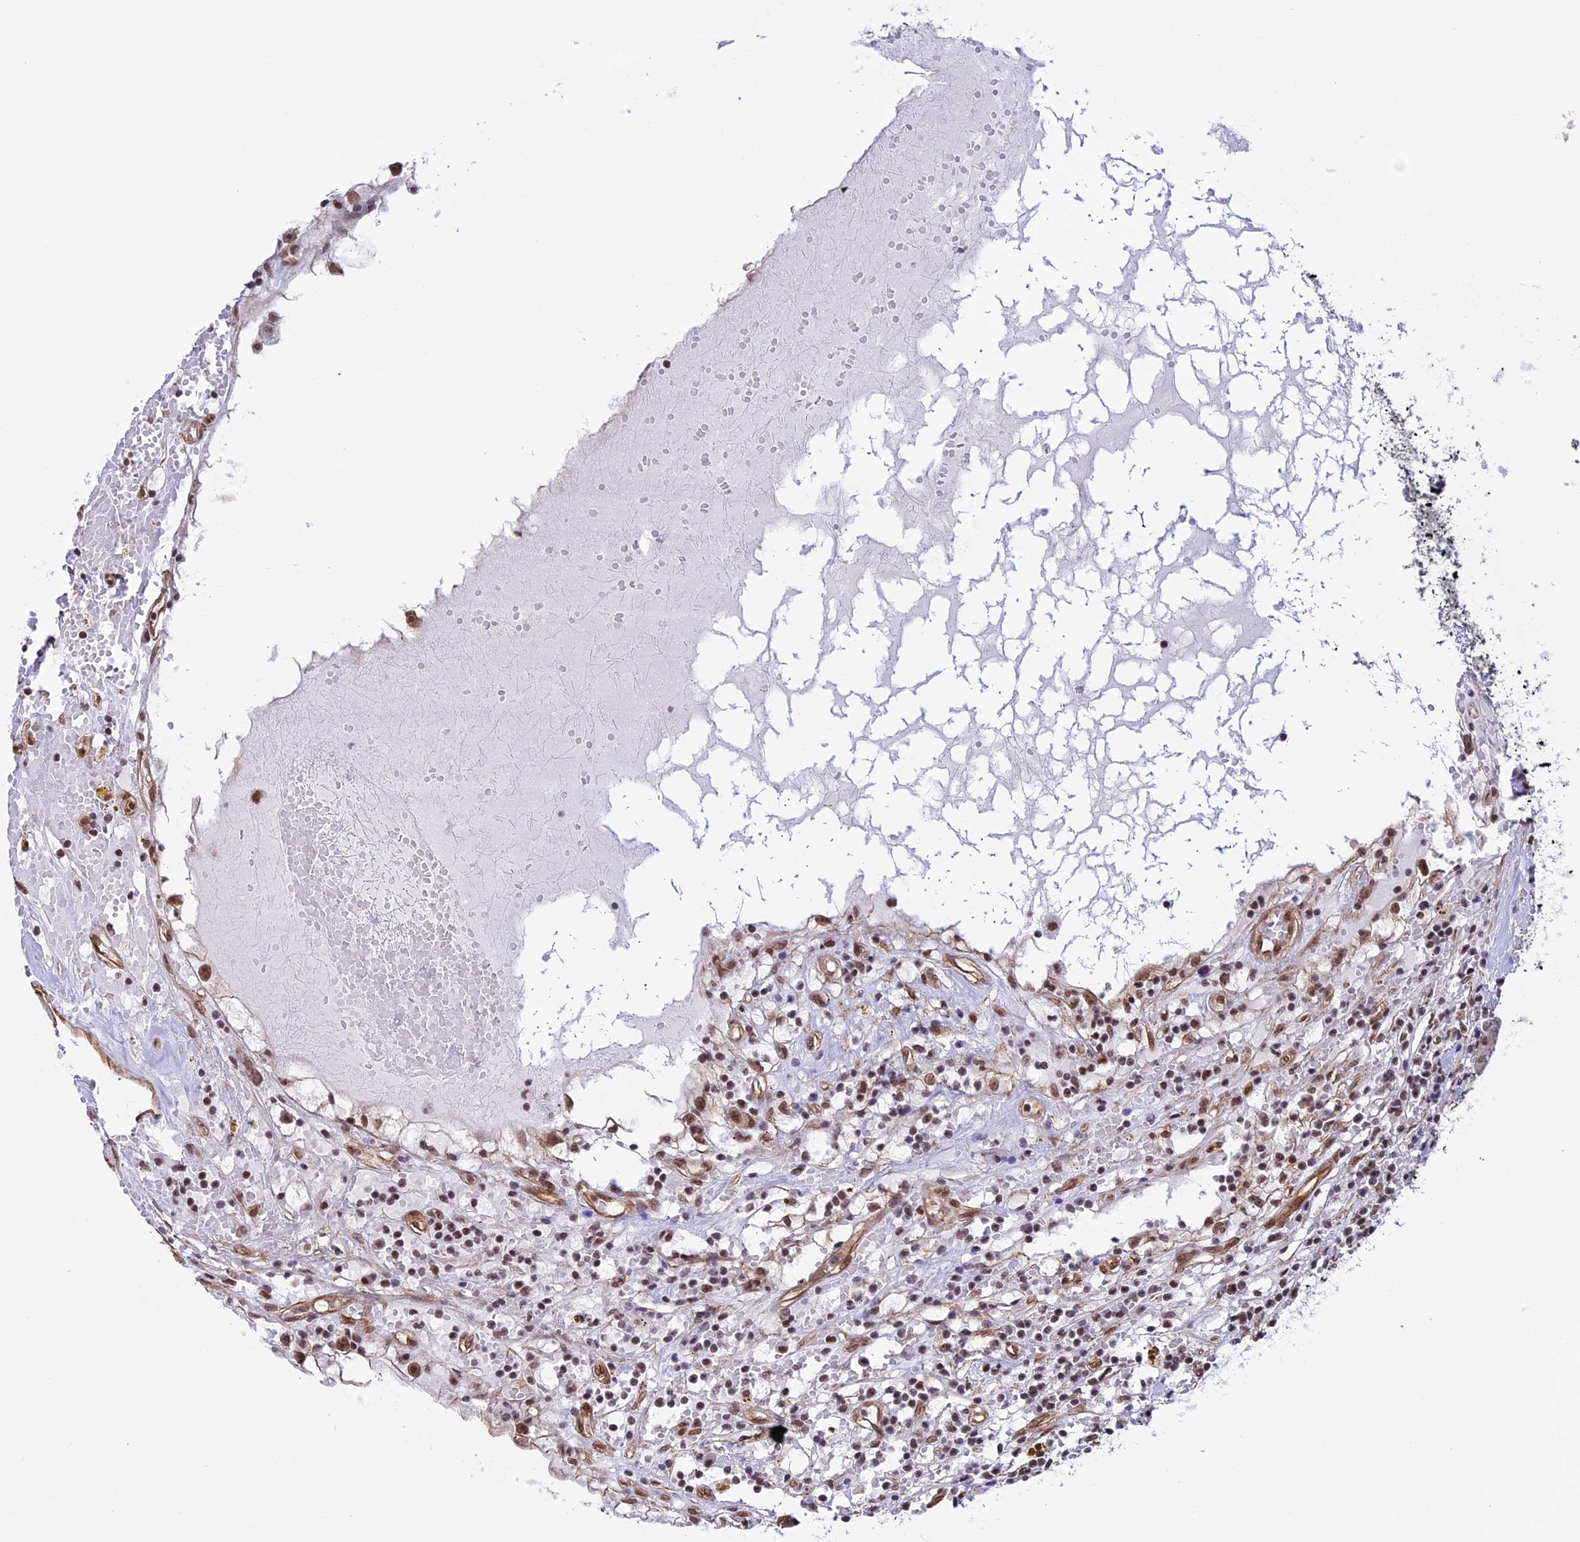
{"staining": {"intensity": "moderate", "quantity": ">75%", "location": "nuclear"}, "tissue": "renal cancer", "cell_type": "Tumor cells", "image_type": "cancer", "snomed": [{"axis": "morphology", "description": "Adenocarcinoma, NOS"}, {"axis": "topography", "description": "Kidney"}], "caption": "Immunohistochemical staining of human renal cancer (adenocarcinoma) exhibits moderate nuclear protein staining in about >75% of tumor cells.", "gene": "MPHOSPH8", "patient": {"sex": "male", "age": 56}}